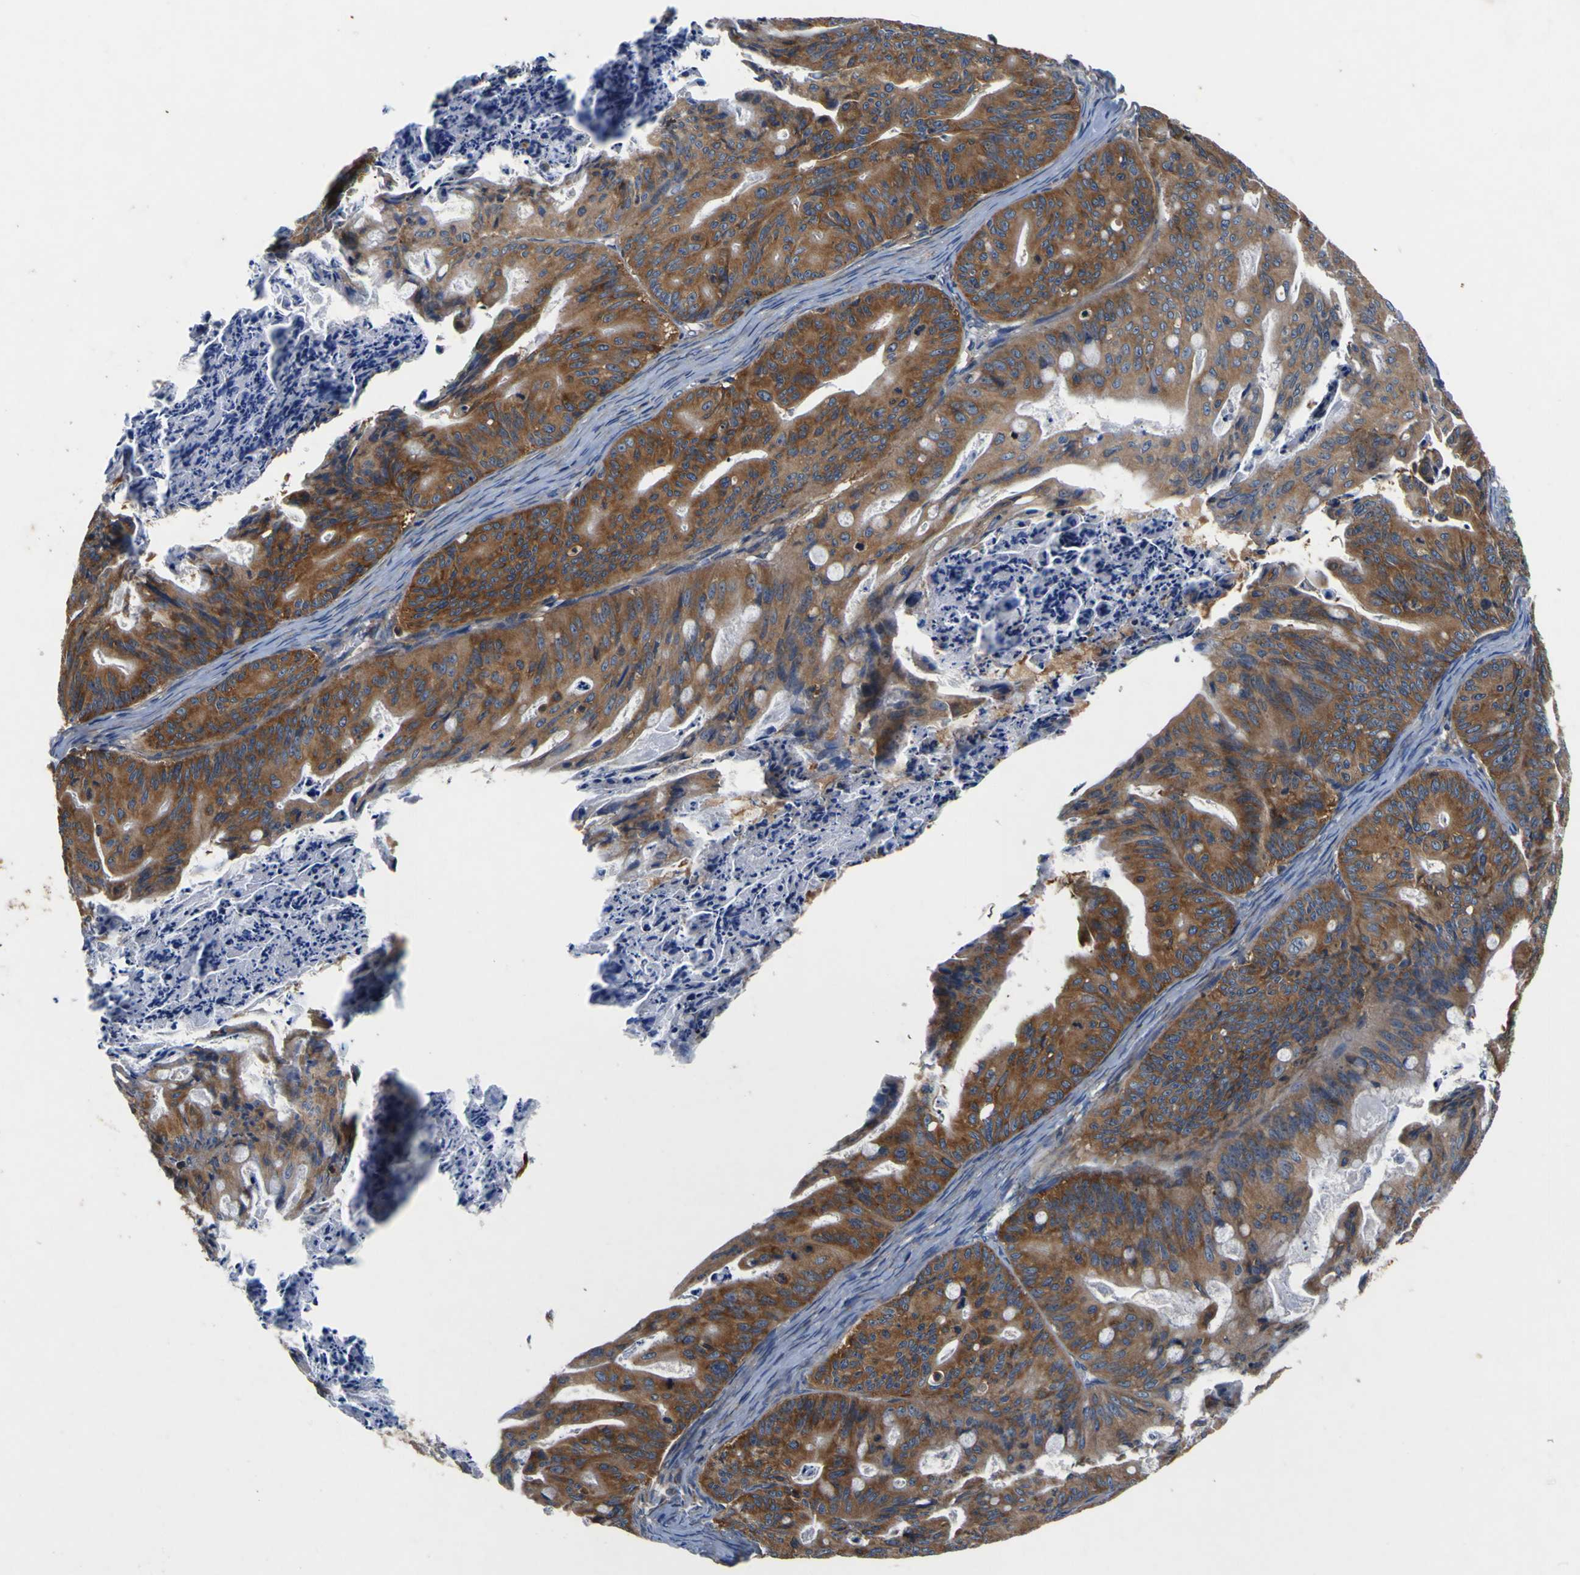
{"staining": {"intensity": "moderate", "quantity": ">75%", "location": "cytoplasmic/membranous"}, "tissue": "ovarian cancer", "cell_type": "Tumor cells", "image_type": "cancer", "snomed": [{"axis": "morphology", "description": "Cystadenocarcinoma, mucinous, NOS"}, {"axis": "topography", "description": "Ovary"}], "caption": "High-magnification brightfield microscopy of mucinous cystadenocarcinoma (ovarian) stained with DAB (3,3'-diaminobenzidine) (brown) and counterstained with hematoxylin (blue). tumor cells exhibit moderate cytoplasmic/membranous positivity is present in about>75% of cells. Ihc stains the protein of interest in brown and the nuclei are stained blue.", "gene": "CNR2", "patient": {"sex": "female", "age": 37}}